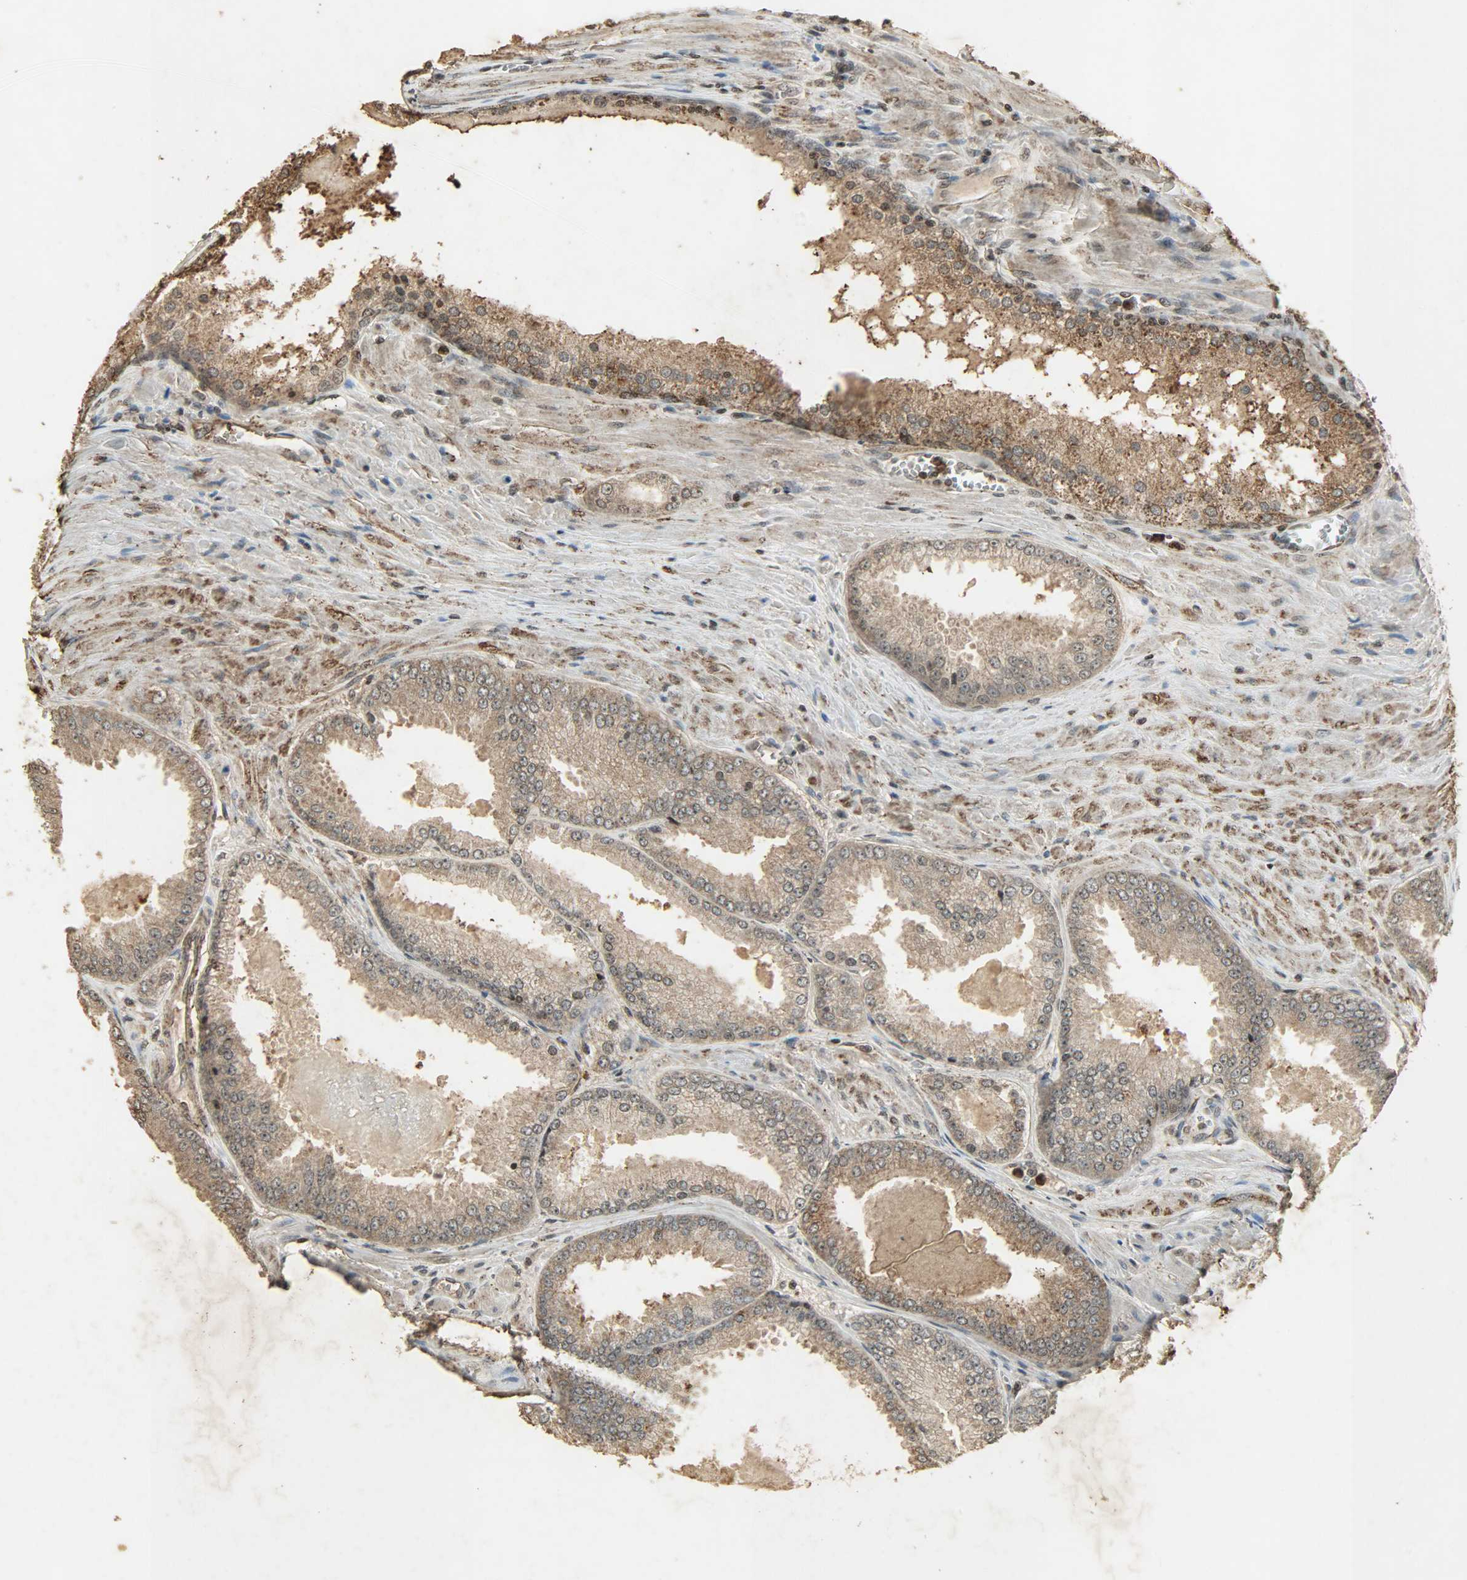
{"staining": {"intensity": "weak", "quantity": ">75%", "location": "cytoplasmic/membranous,nuclear"}, "tissue": "prostate cancer", "cell_type": "Tumor cells", "image_type": "cancer", "snomed": [{"axis": "morphology", "description": "Adenocarcinoma, High grade"}, {"axis": "topography", "description": "Prostate"}], "caption": "The image reveals staining of prostate cancer, revealing weak cytoplasmic/membranous and nuclear protein staining (brown color) within tumor cells.", "gene": "PPP3R1", "patient": {"sex": "male", "age": 61}}